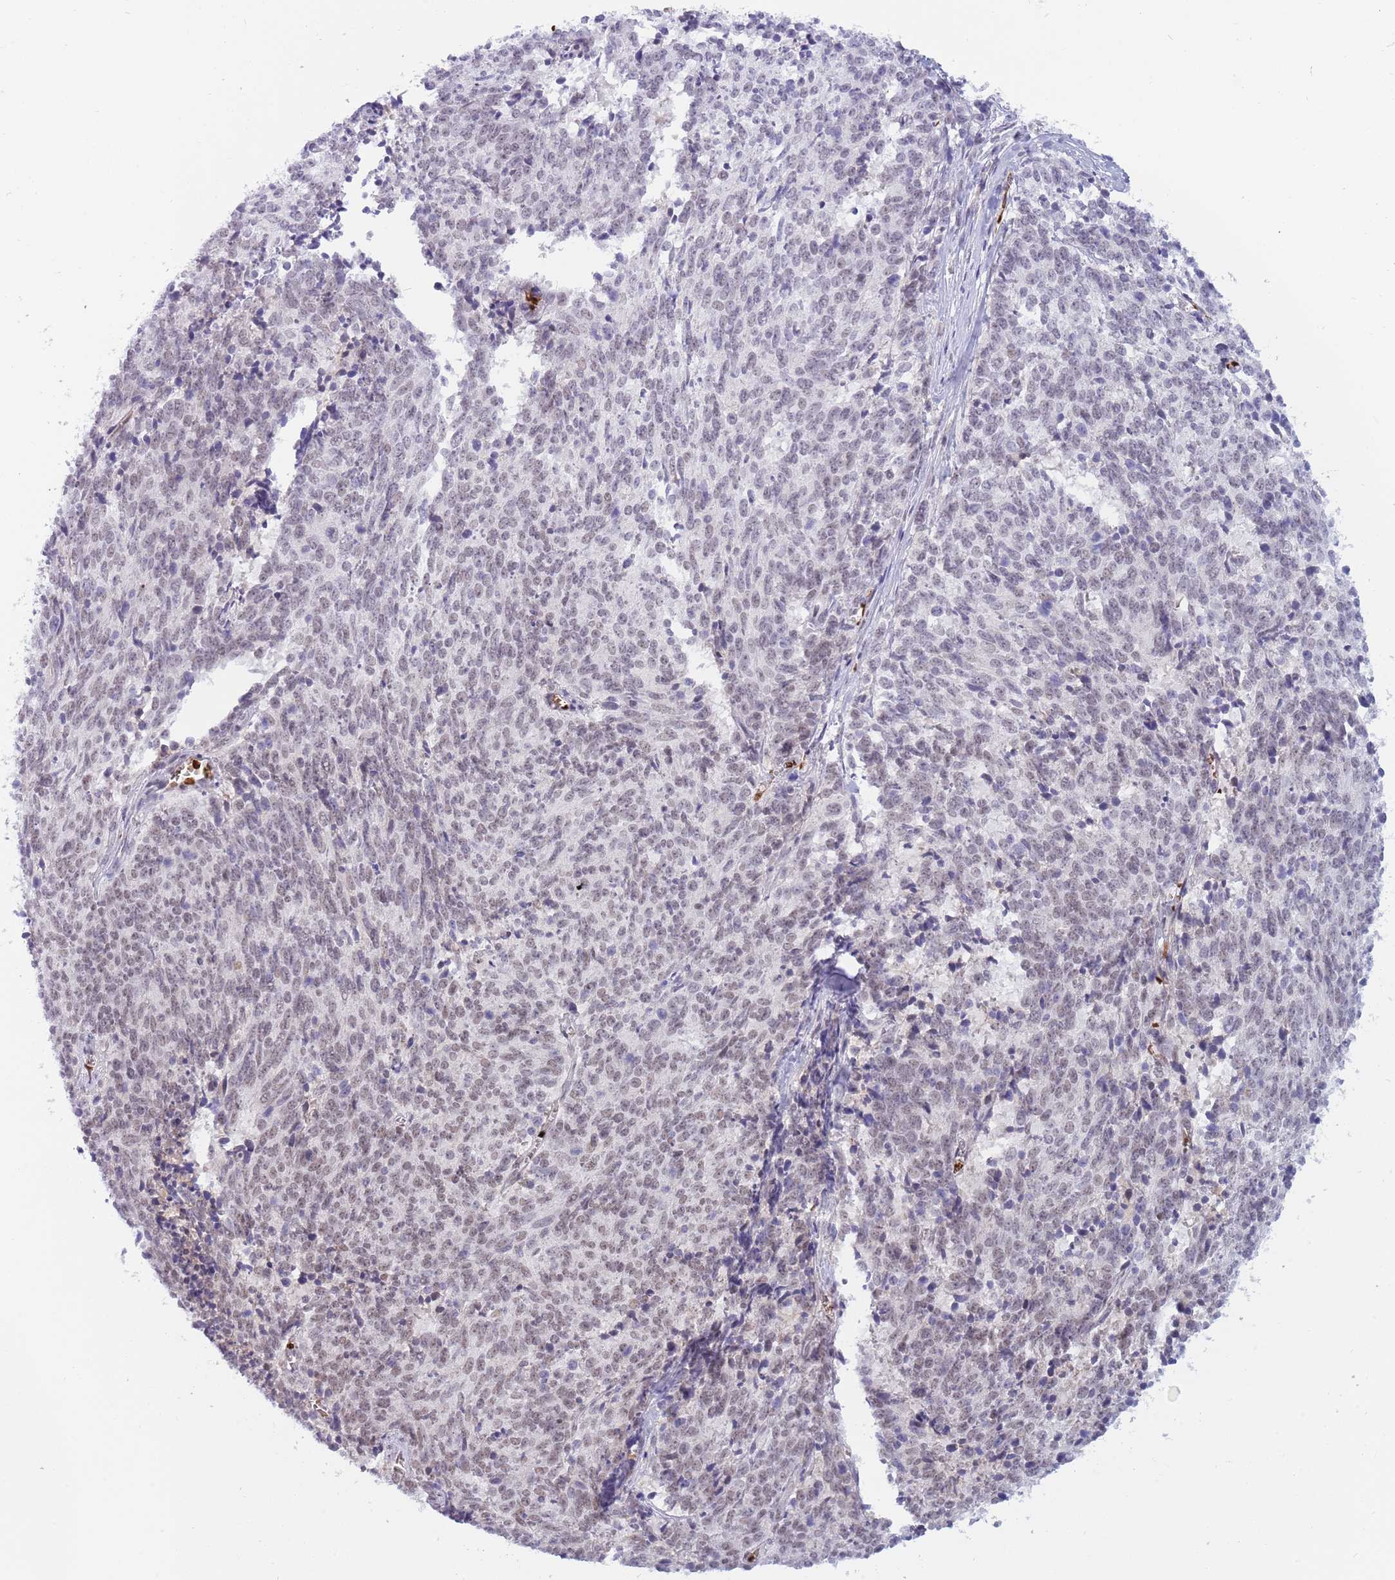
{"staining": {"intensity": "weak", "quantity": ">75%", "location": "nuclear"}, "tissue": "cervical cancer", "cell_type": "Tumor cells", "image_type": "cancer", "snomed": [{"axis": "morphology", "description": "Squamous cell carcinoma, NOS"}, {"axis": "topography", "description": "Cervix"}], "caption": "Cervical cancer stained with immunohistochemistry (IHC) exhibits weak nuclear positivity in approximately >75% of tumor cells.", "gene": "LYPD6B", "patient": {"sex": "female", "age": 29}}